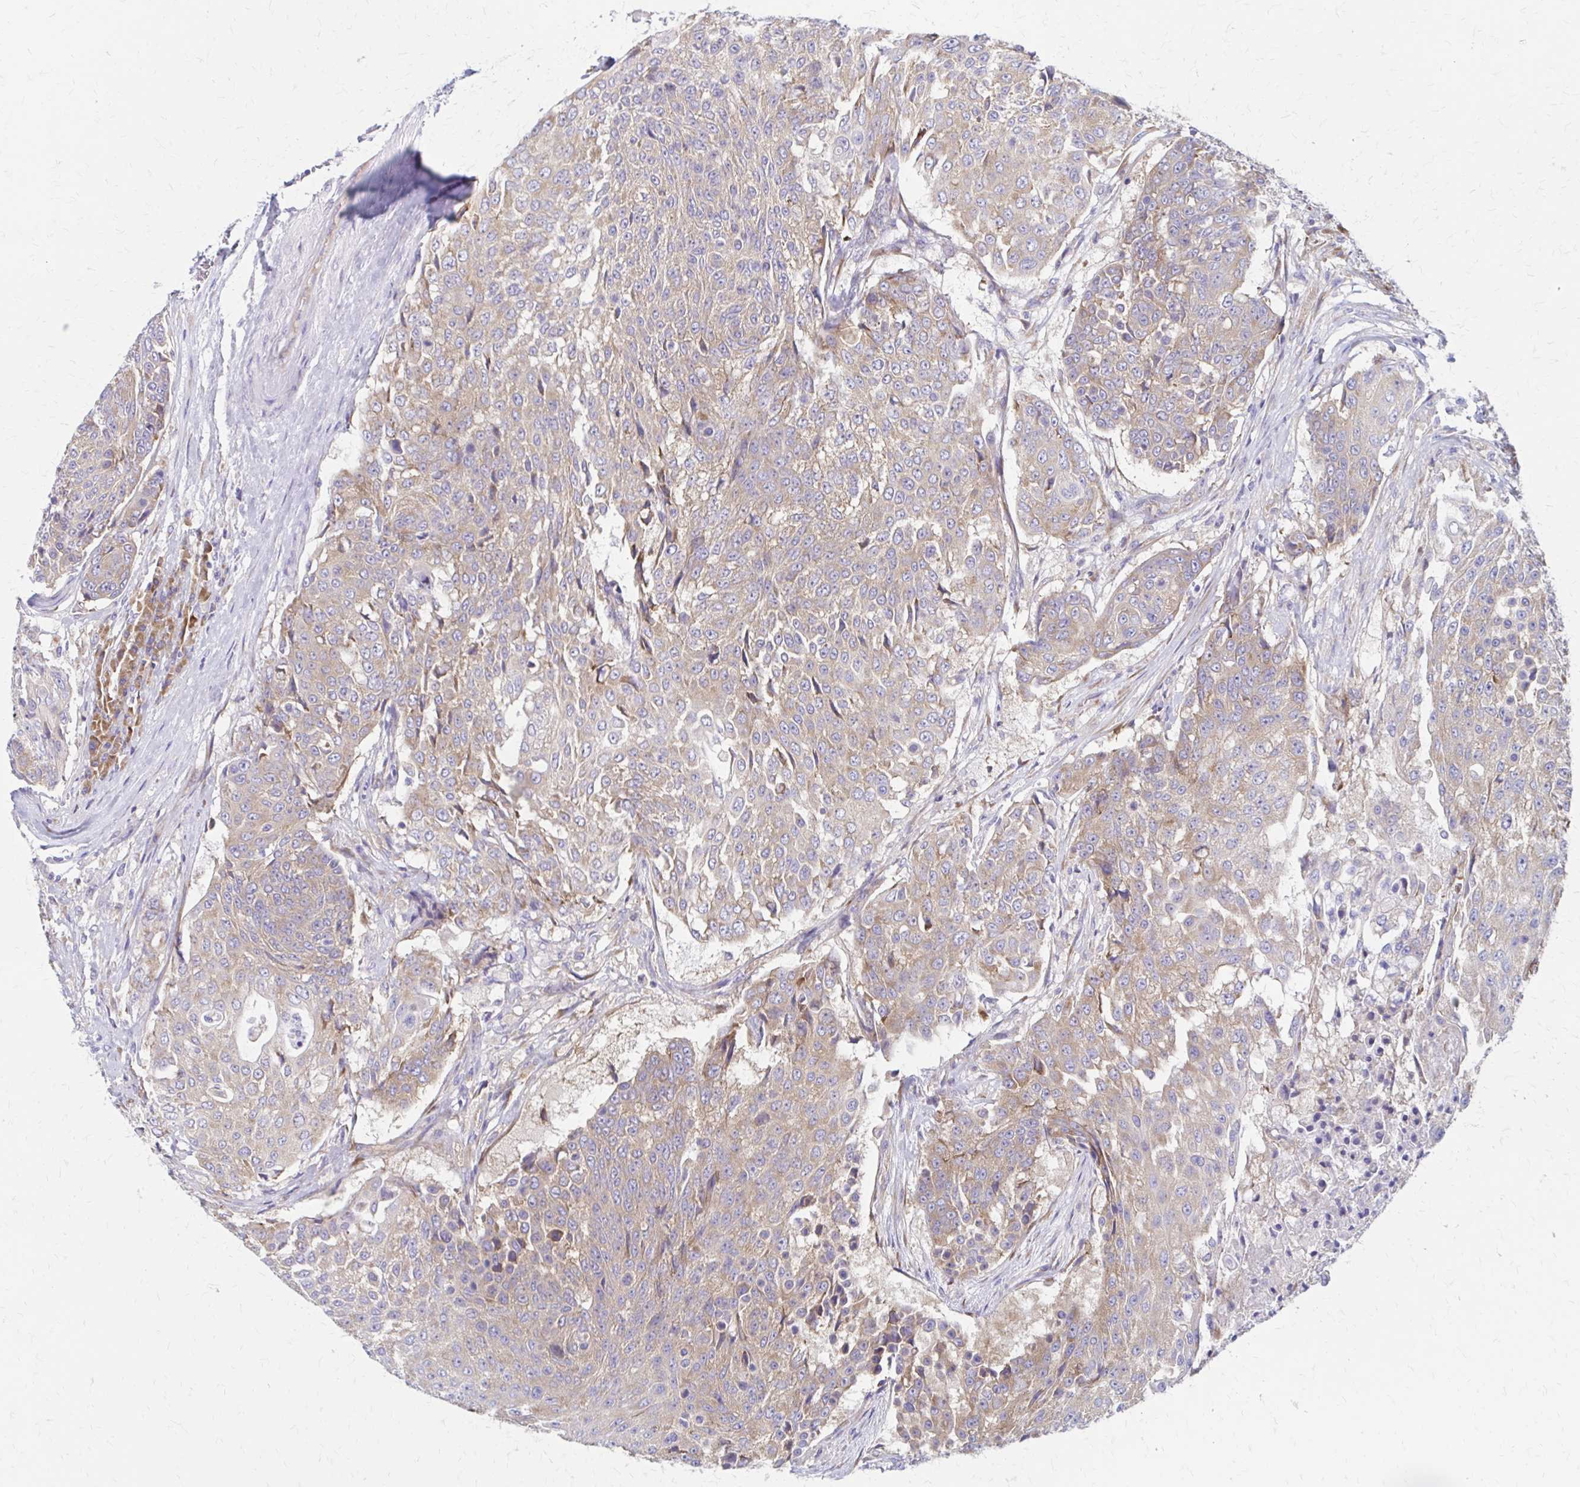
{"staining": {"intensity": "weak", "quantity": ">75%", "location": "cytoplasmic/membranous"}, "tissue": "urothelial cancer", "cell_type": "Tumor cells", "image_type": "cancer", "snomed": [{"axis": "morphology", "description": "Urothelial carcinoma, High grade"}, {"axis": "topography", "description": "Urinary bladder"}], "caption": "This is an image of immunohistochemistry staining of high-grade urothelial carcinoma, which shows weak staining in the cytoplasmic/membranous of tumor cells.", "gene": "RPL27A", "patient": {"sex": "female", "age": 63}}